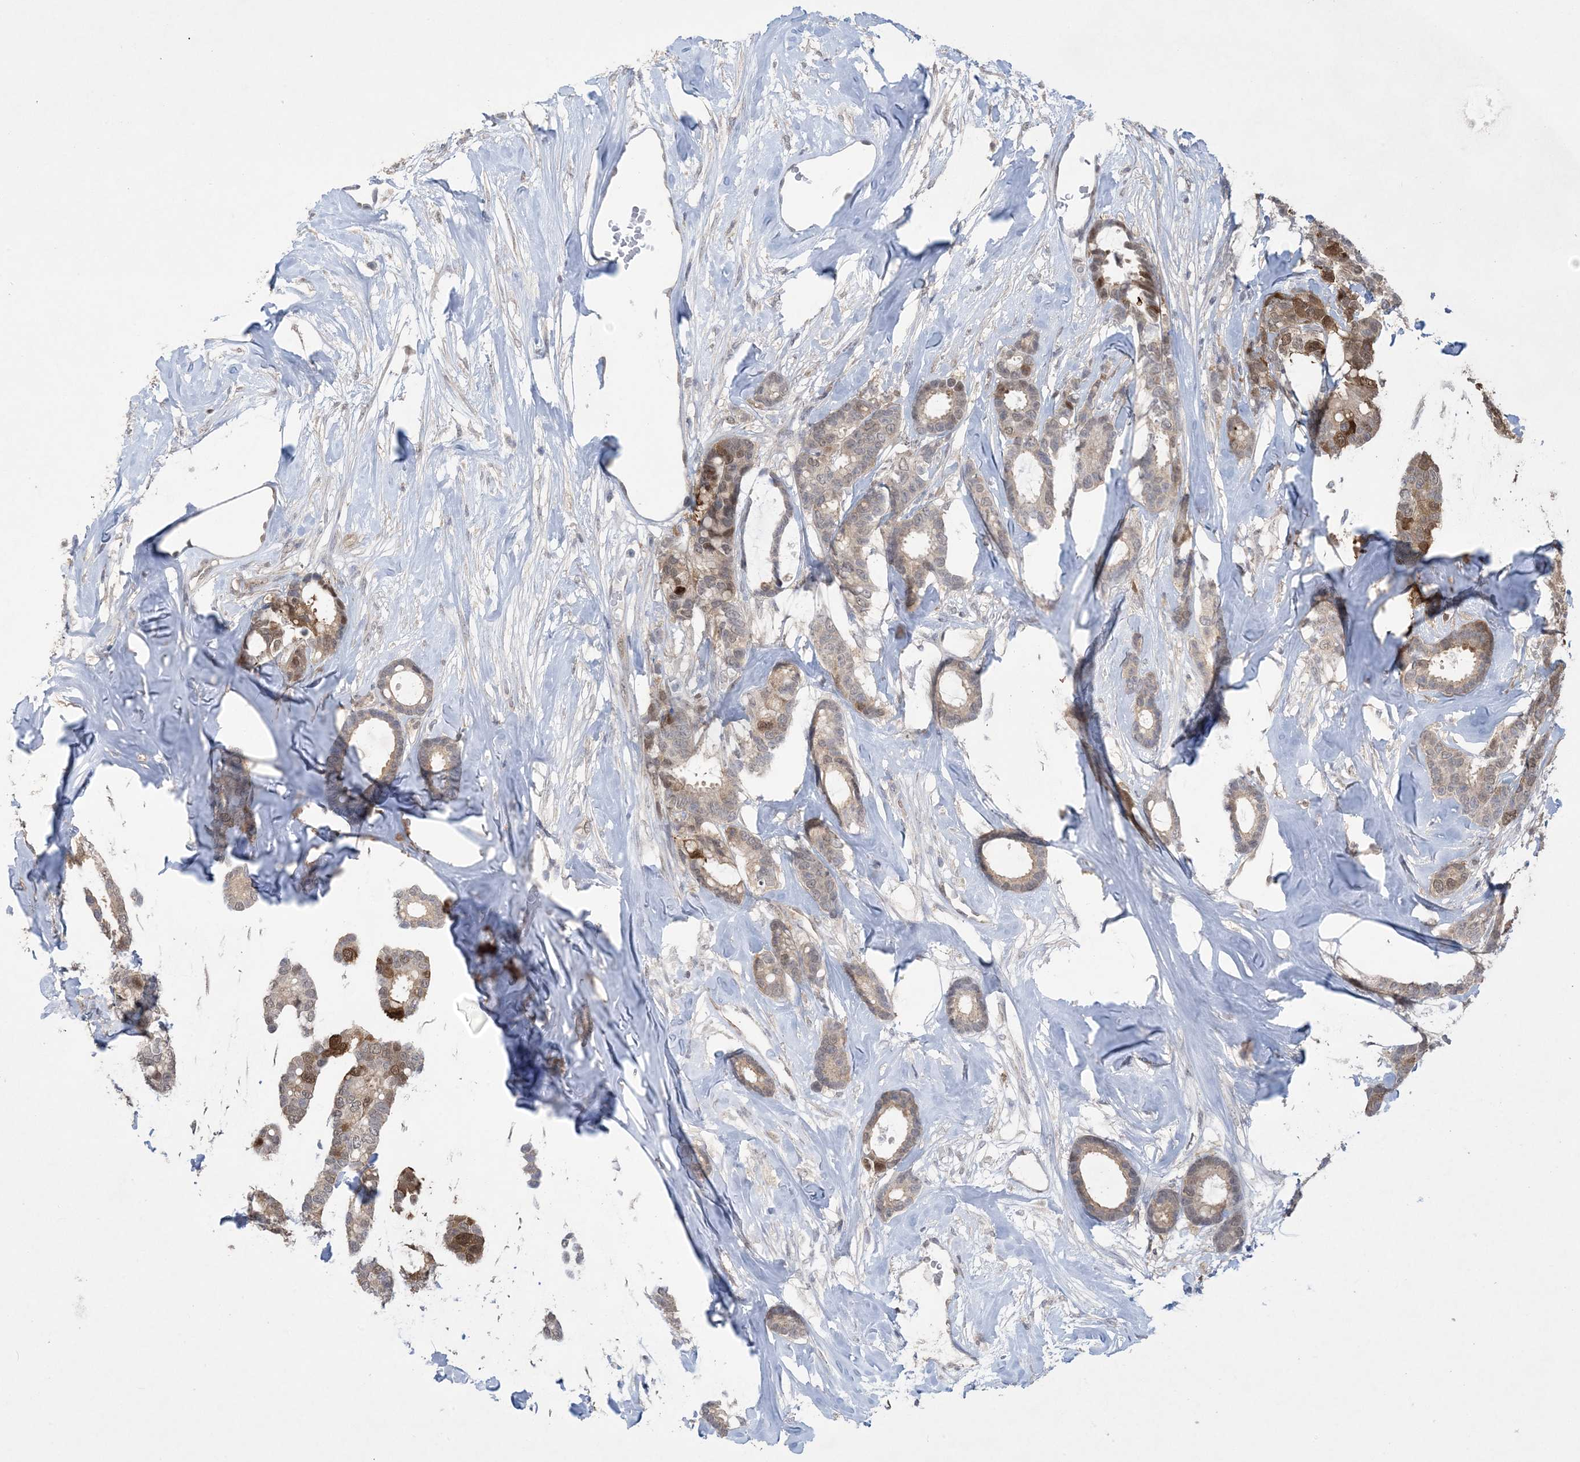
{"staining": {"intensity": "moderate", "quantity": "25%-75%", "location": "cytoplasmic/membranous,nuclear"}, "tissue": "breast cancer", "cell_type": "Tumor cells", "image_type": "cancer", "snomed": [{"axis": "morphology", "description": "Duct carcinoma"}, {"axis": "topography", "description": "Breast"}], "caption": "There is medium levels of moderate cytoplasmic/membranous and nuclear expression in tumor cells of breast cancer (invasive ductal carcinoma), as demonstrated by immunohistochemical staining (brown color).", "gene": "HMGCS1", "patient": {"sex": "female", "age": 87}}